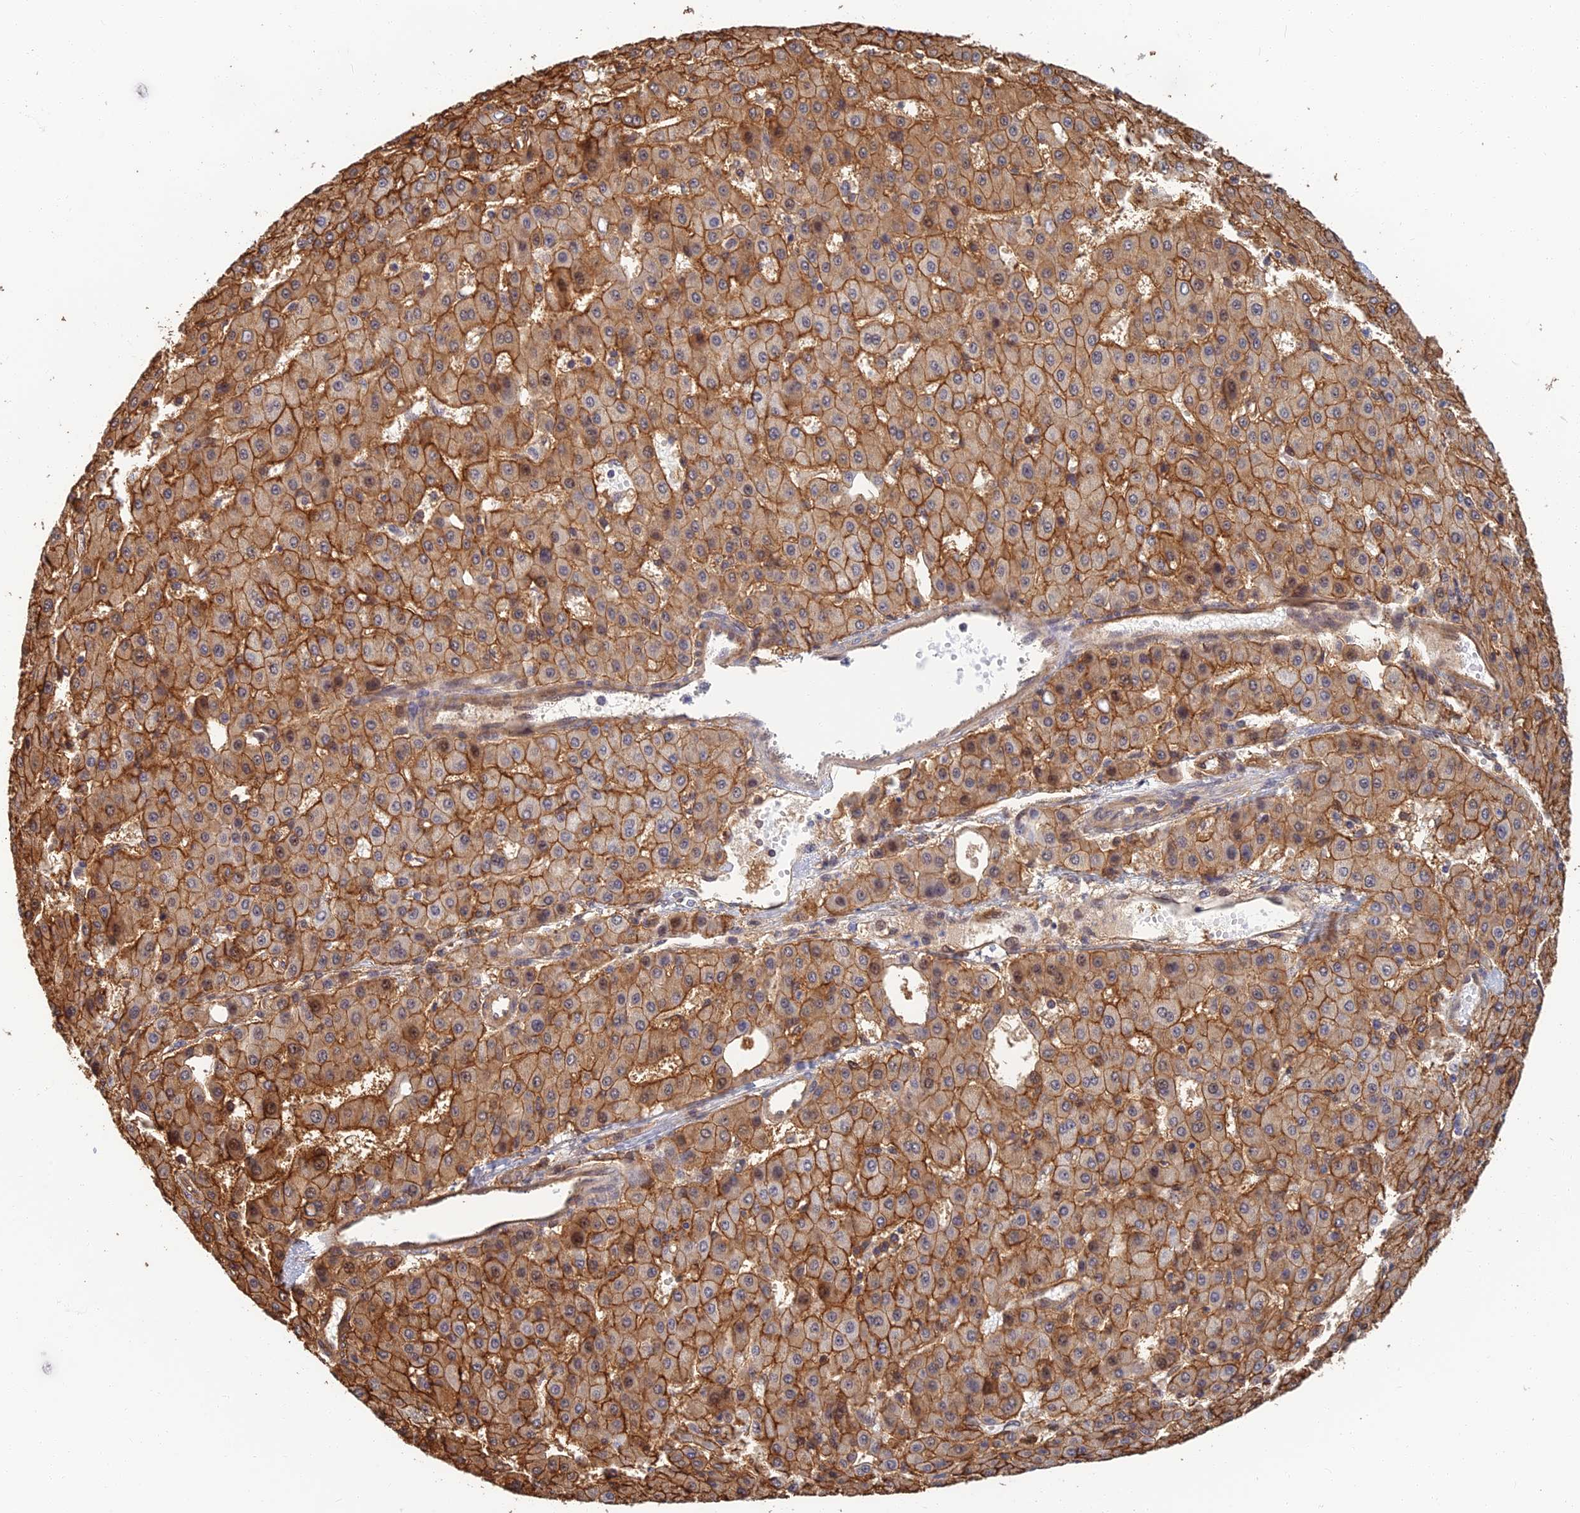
{"staining": {"intensity": "strong", "quantity": ">75%", "location": "cytoplasmic/membranous"}, "tissue": "liver cancer", "cell_type": "Tumor cells", "image_type": "cancer", "snomed": [{"axis": "morphology", "description": "Carcinoma, Hepatocellular, NOS"}, {"axis": "topography", "description": "Liver"}], "caption": "An image showing strong cytoplasmic/membranous staining in approximately >75% of tumor cells in hepatocellular carcinoma (liver), as visualized by brown immunohistochemical staining.", "gene": "LRRN3", "patient": {"sex": "male", "age": 47}}